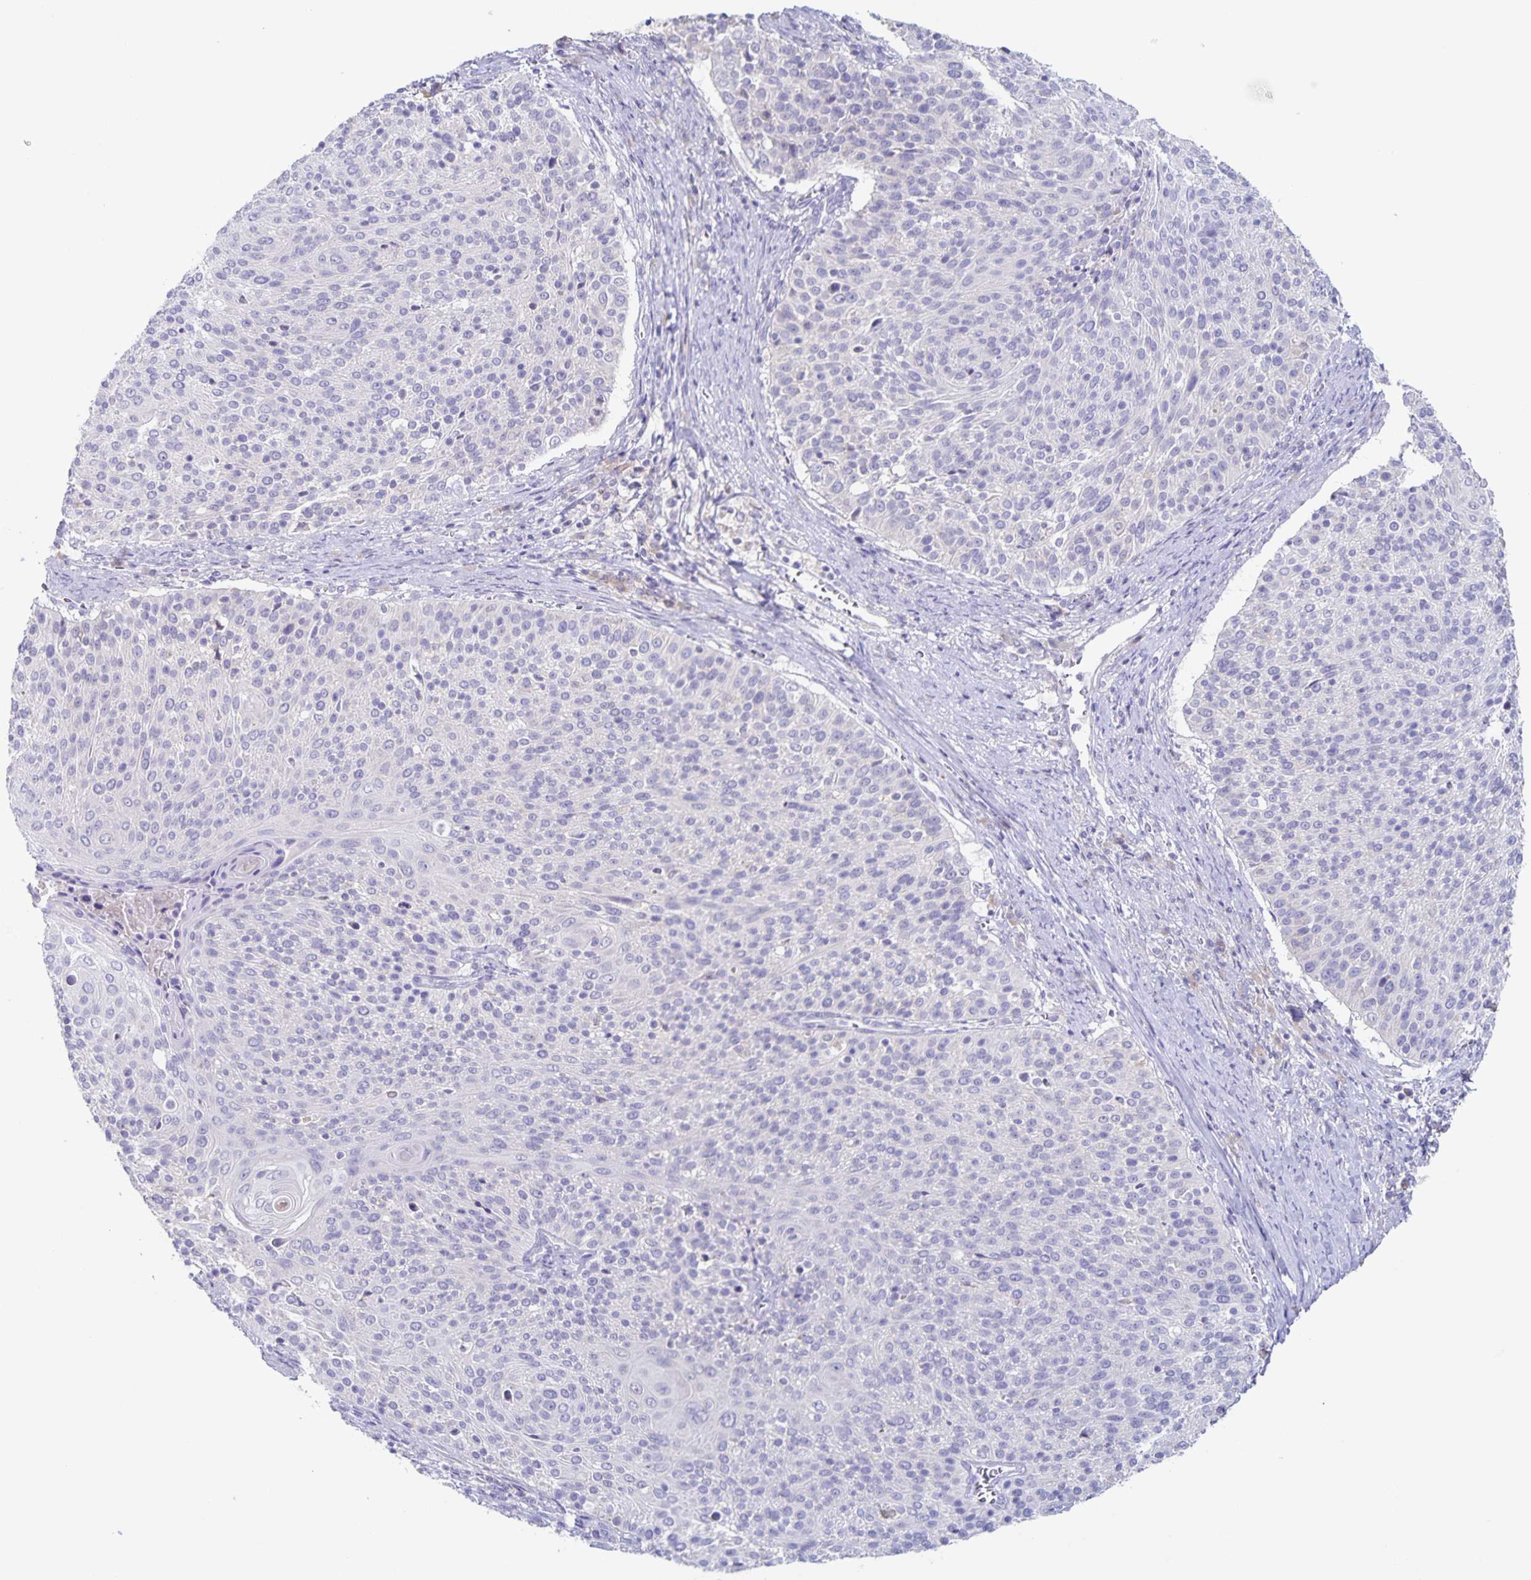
{"staining": {"intensity": "negative", "quantity": "none", "location": "none"}, "tissue": "cervical cancer", "cell_type": "Tumor cells", "image_type": "cancer", "snomed": [{"axis": "morphology", "description": "Squamous cell carcinoma, NOS"}, {"axis": "topography", "description": "Cervix"}], "caption": "Immunohistochemistry (IHC) image of squamous cell carcinoma (cervical) stained for a protein (brown), which exhibits no positivity in tumor cells.", "gene": "RPL36A", "patient": {"sex": "female", "age": 31}}